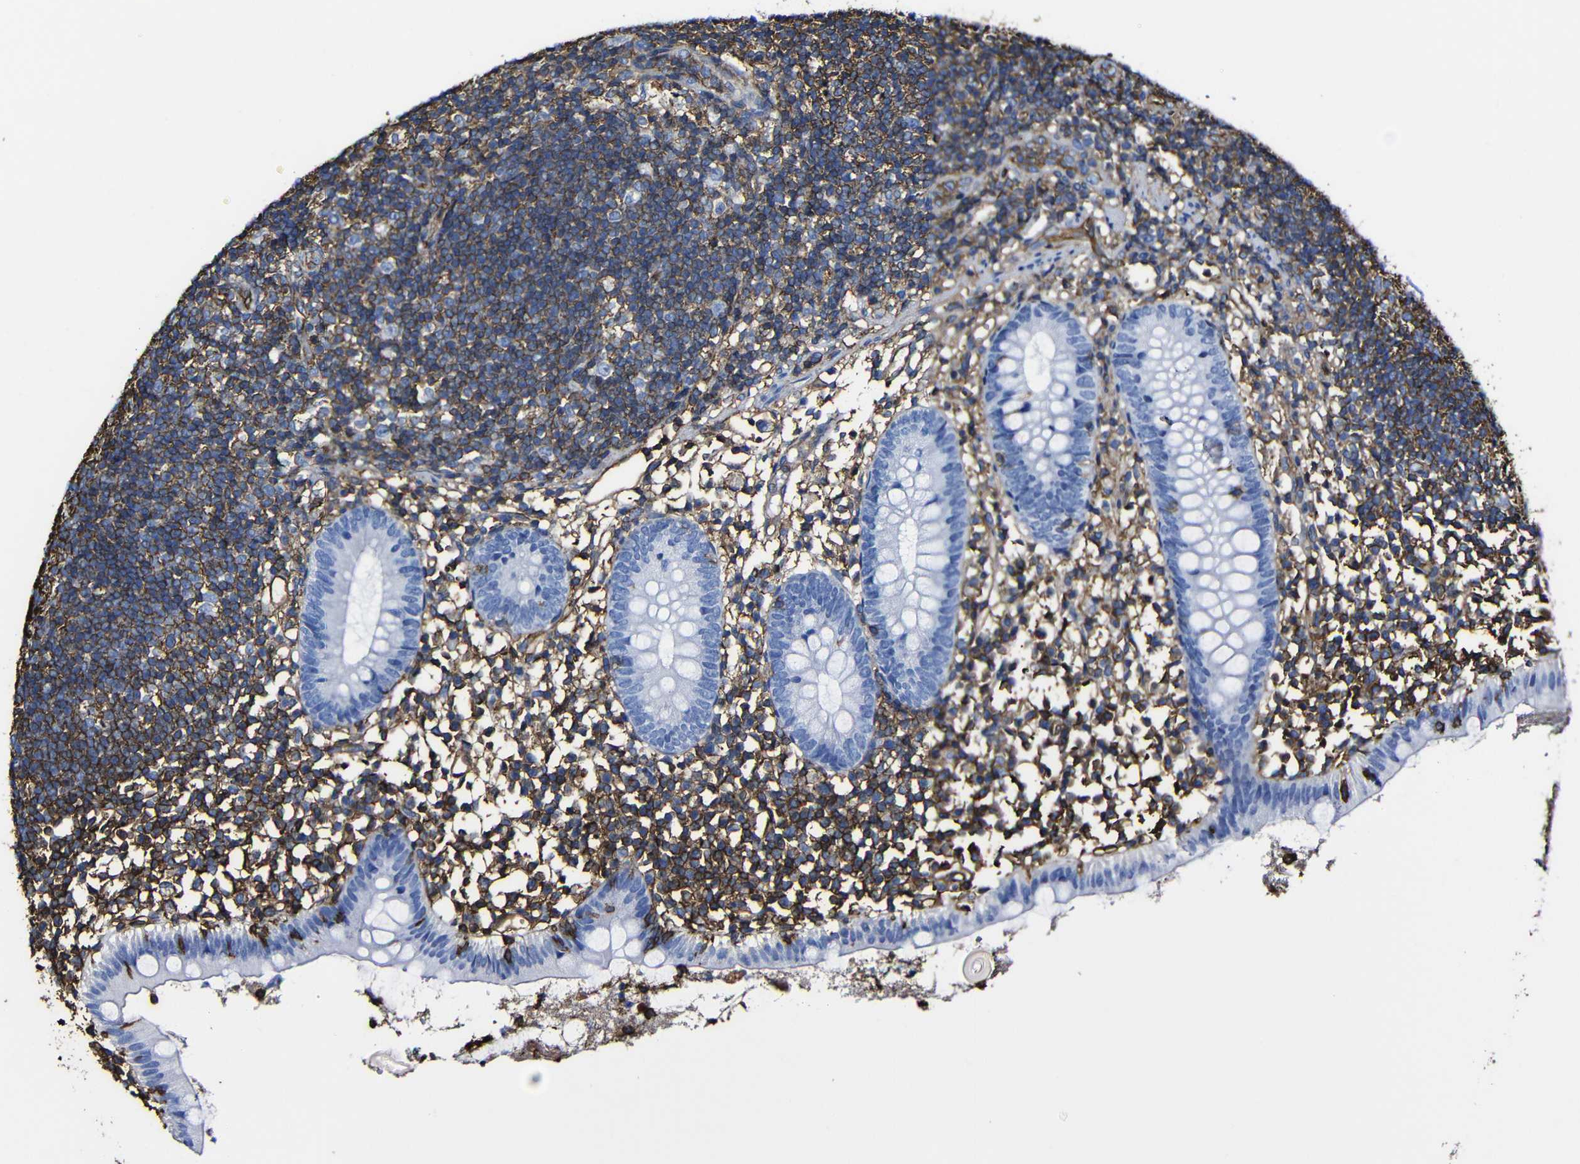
{"staining": {"intensity": "negative", "quantity": "none", "location": "none"}, "tissue": "appendix", "cell_type": "Glandular cells", "image_type": "normal", "snomed": [{"axis": "morphology", "description": "Normal tissue, NOS"}, {"axis": "topography", "description": "Appendix"}], "caption": "This is an immunohistochemistry micrograph of benign appendix. There is no positivity in glandular cells.", "gene": "MSN", "patient": {"sex": "female", "age": 20}}